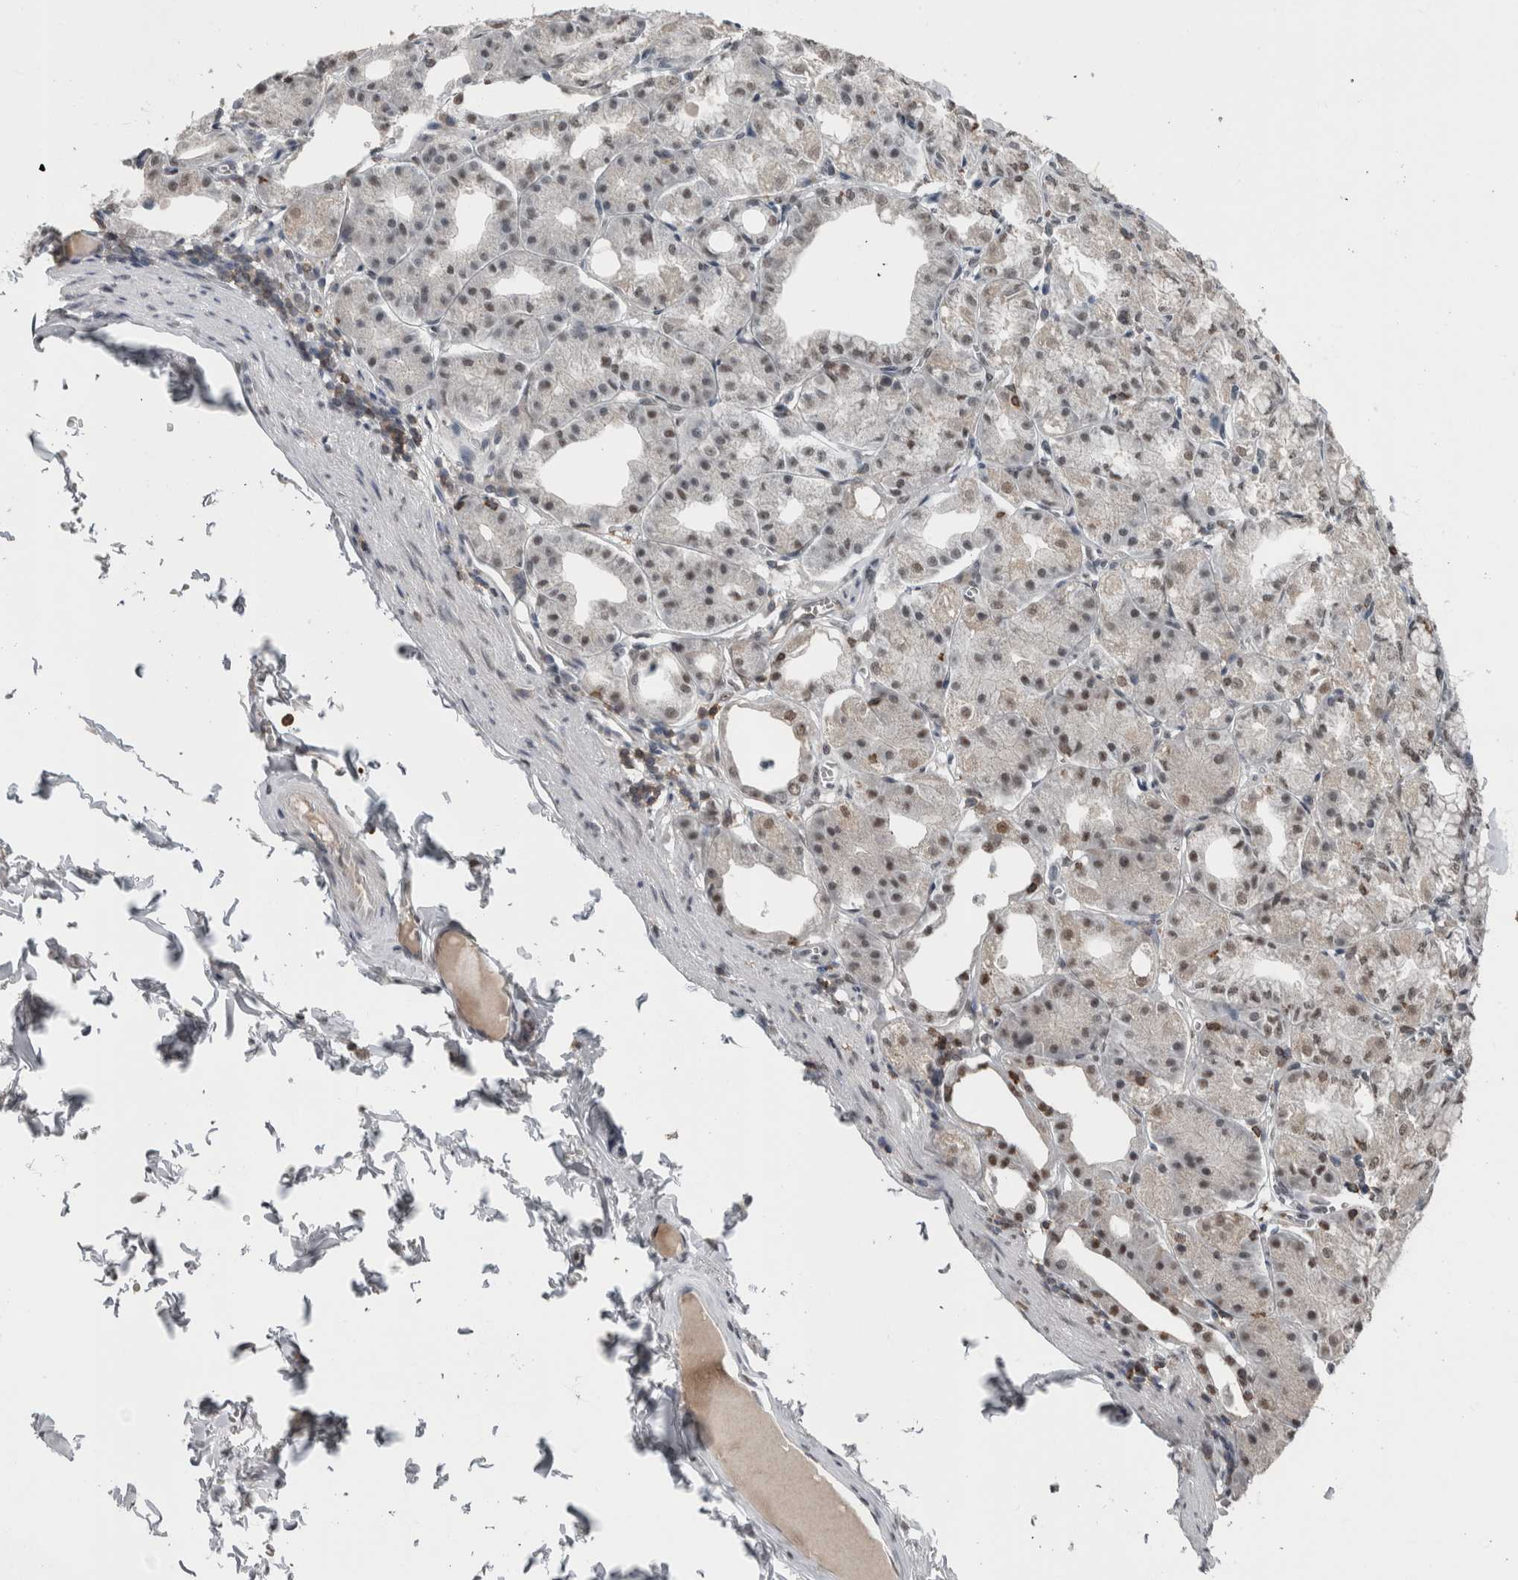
{"staining": {"intensity": "weak", "quantity": "25%-75%", "location": "nuclear"}, "tissue": "stomach", "cell_type": "Glandular cells", "image_type": "normal", "snomed": [{"axis": "morphology", "description": "Normal tissue, NOS"}, {"axis": "topography", "description": "Stomach, lower"}], "caption": "Immunohistochemistry (IHC) (DAB) staining of normal human stomach displays weak nuclear protein expression in approximately 25%-75% of glandular cells. Nuclei are stained in blue.", "gene": "MAFF", "patient": {"sex": "male", "age": 71}}